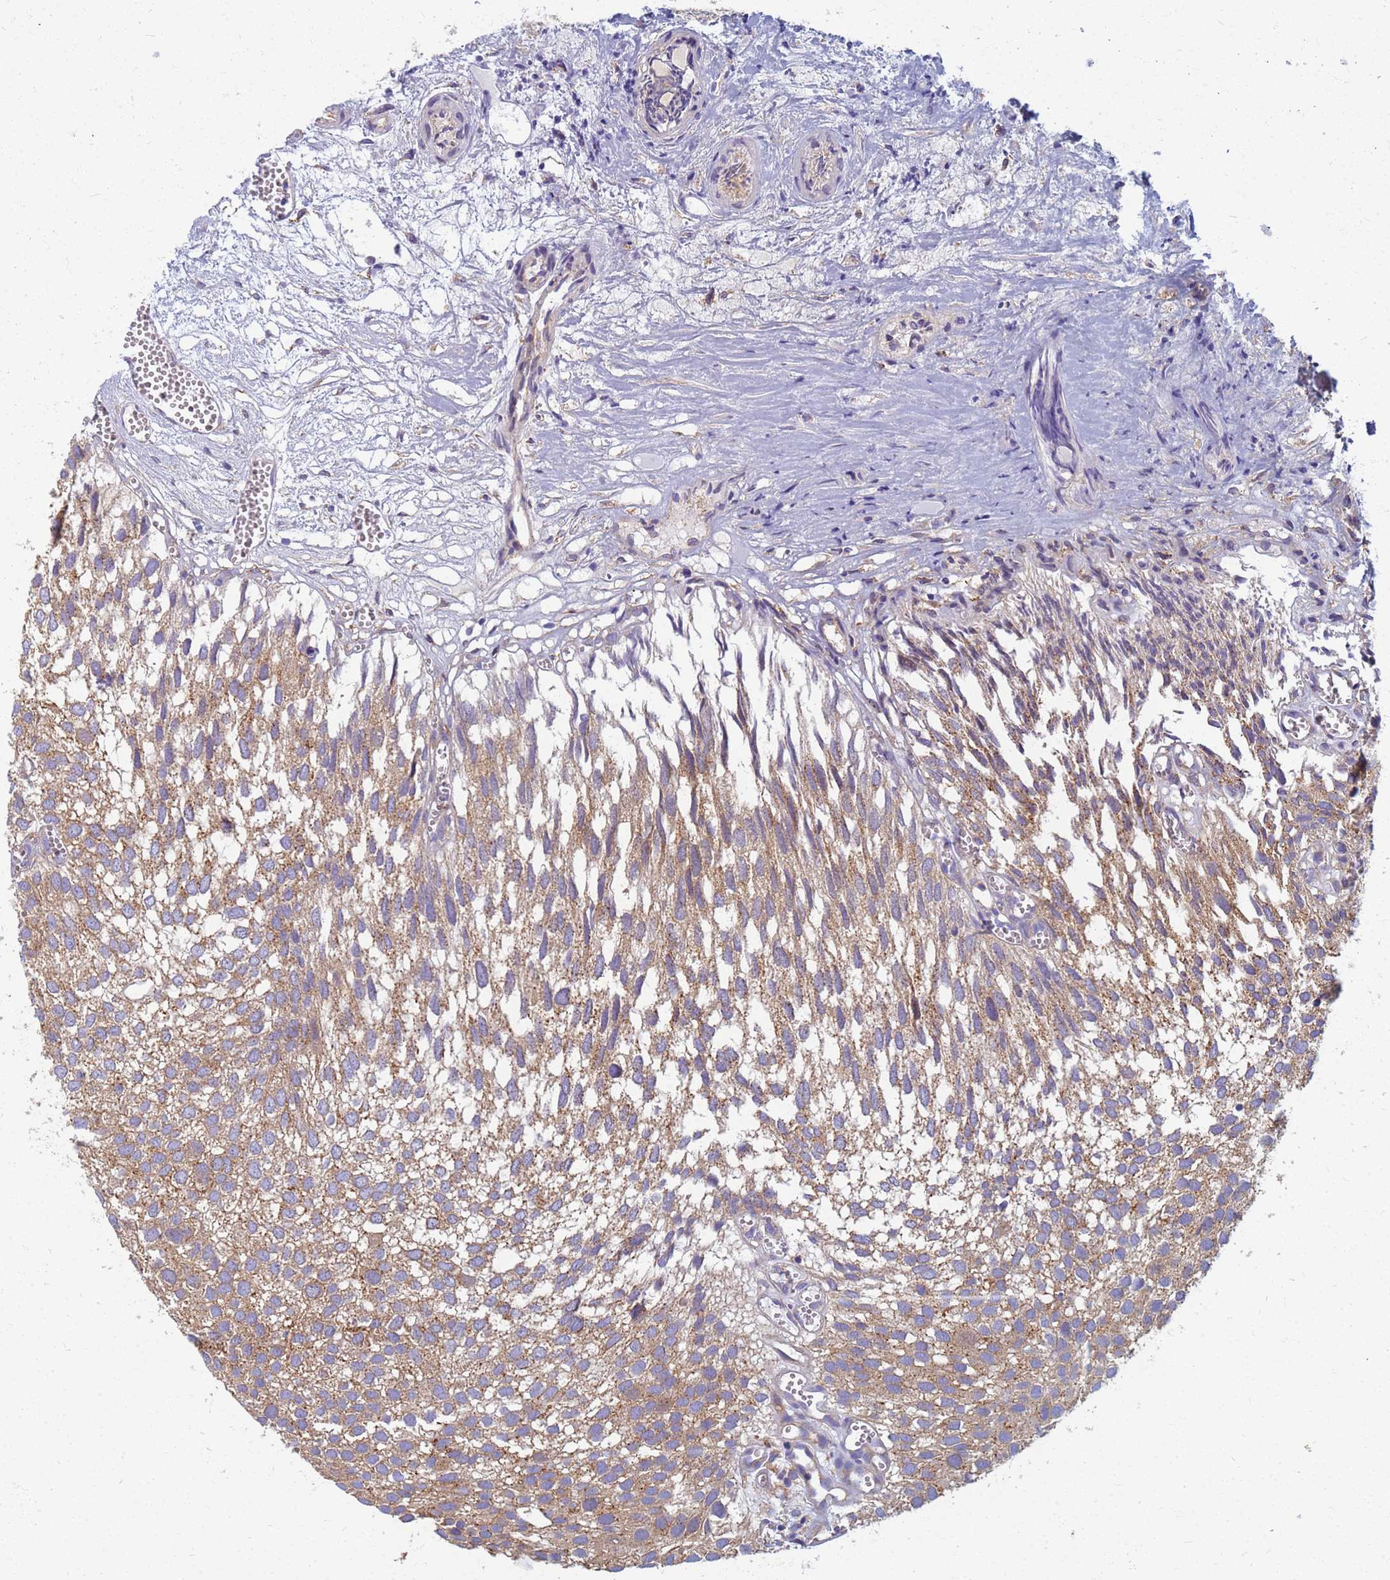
{"staining": {"intensity": "moderate", "quantity": "<25%", "location": "cytoplasmic/membranous"}, "tissue": "urothelial cancer", "cell_type": "Tumor cells", "image_type": "cancer", "snomed": [{"axis": "morphology", "description": "Urothelial carcinoma, Low grade"}, {"axis": "topography", "description": "Urinary bladder"}], "caption": "Urothelial cancer was stained to show a protein in brown. There is low levels of moderate cytoplasmic/membranous staining in approximately <25% of tumor cells. The staining is performed using DAB (3,3'-diaminobenzidine) brown chromogen to label protein expression. The nuclei are counter-stained blue using hematoxylin.", "gene": "EEA1", "patient": {"sex": "male", "age": 88}}